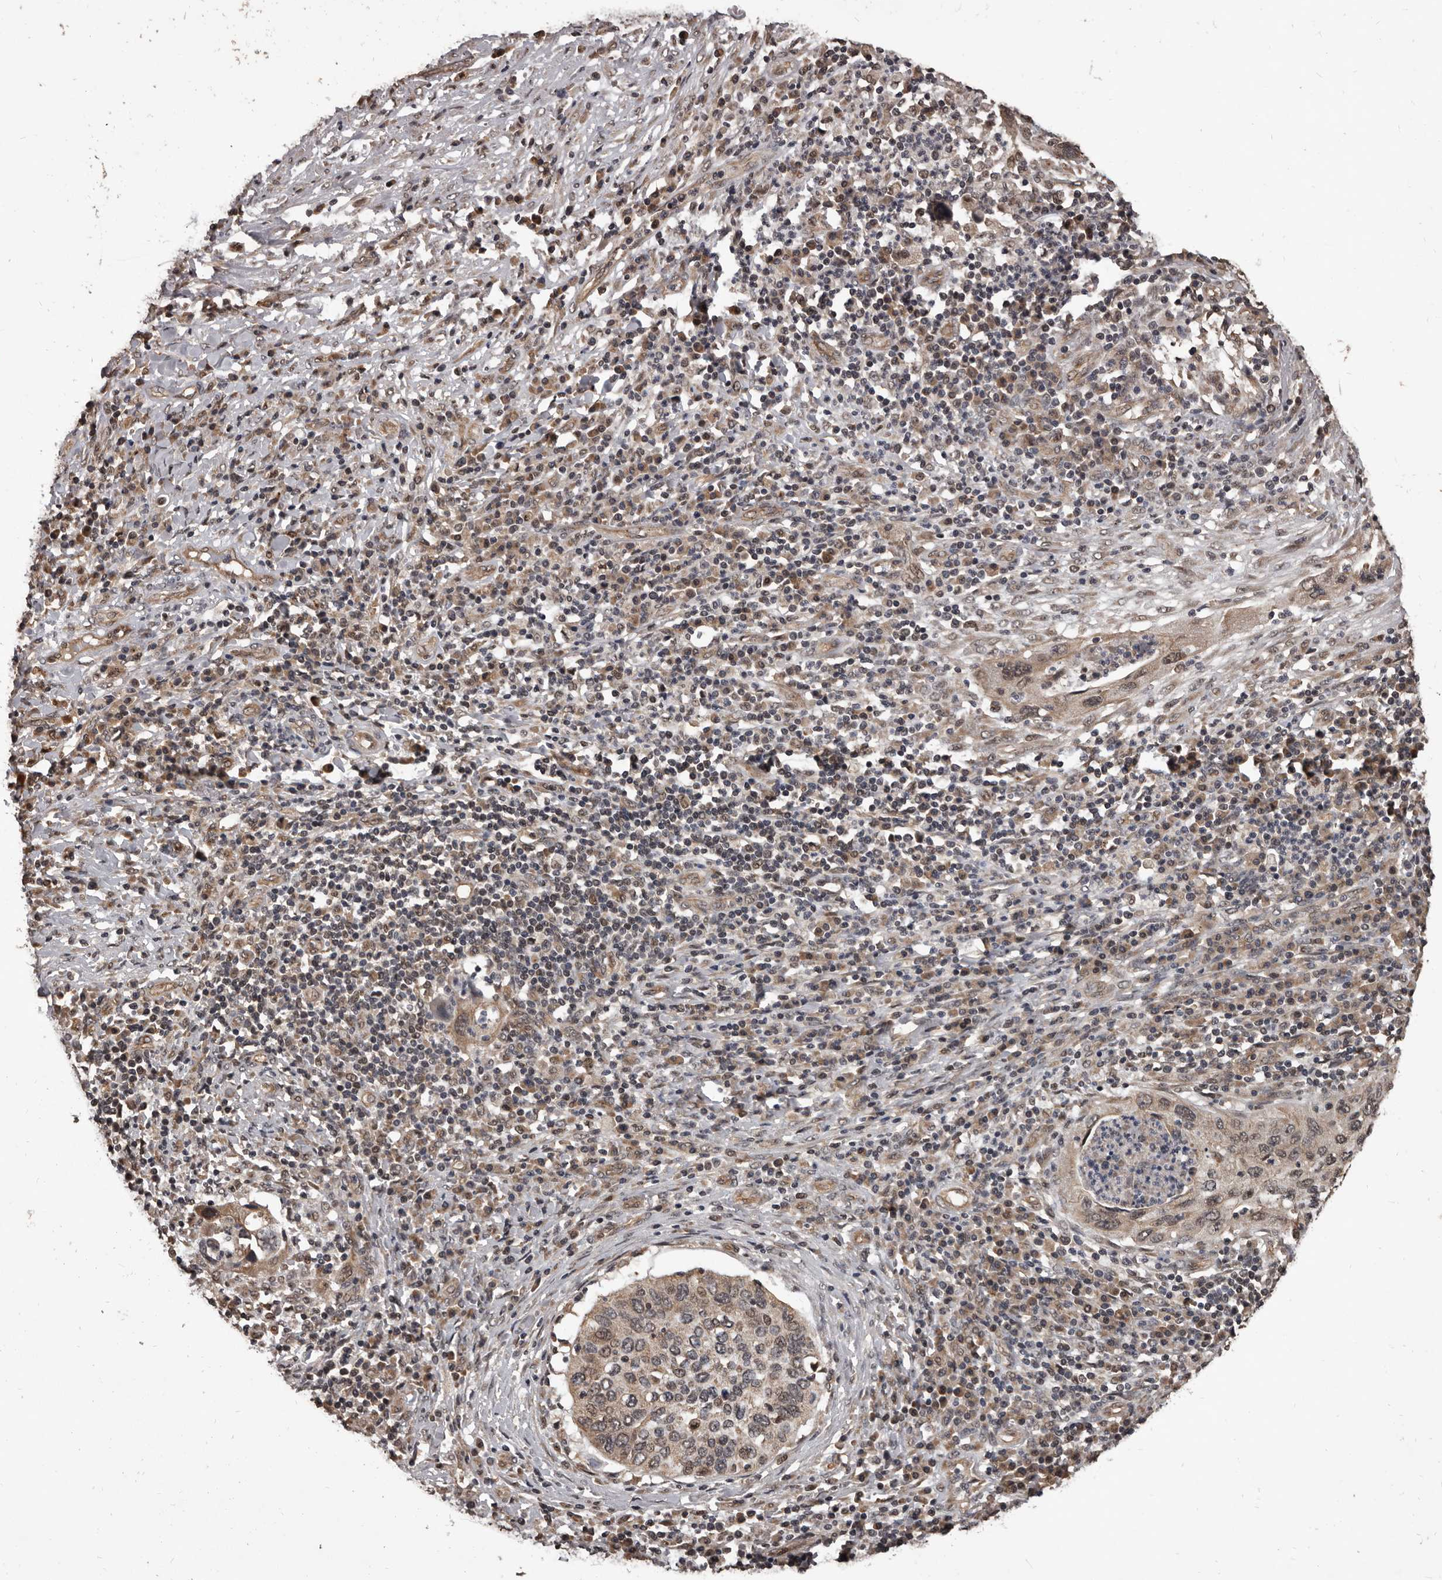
{"staining": {"intensity": "weak", "quantity": ">75%", "location": "cytoplasmic/membranous,nuclear"}, "tissue": "cervical cancer", "cell_type": "Tumor cells", "image_type": "cancer", "snomed": [{"axis": "morphology", "description": "Squamous cell carcinoma, NOS"}, {"axis": "topography", "description": "Cervix"}], "caption": "DAB (3,3'-diaminobenzidine) immunohistochemical staining of cervical squamous cell carcinoma shows weak cytoplasmic/membranous and nuclear protein staining in approximately >75% of tumor cells.", "gene": "AHR", "patient": {"sex": "female", "age": 38}}